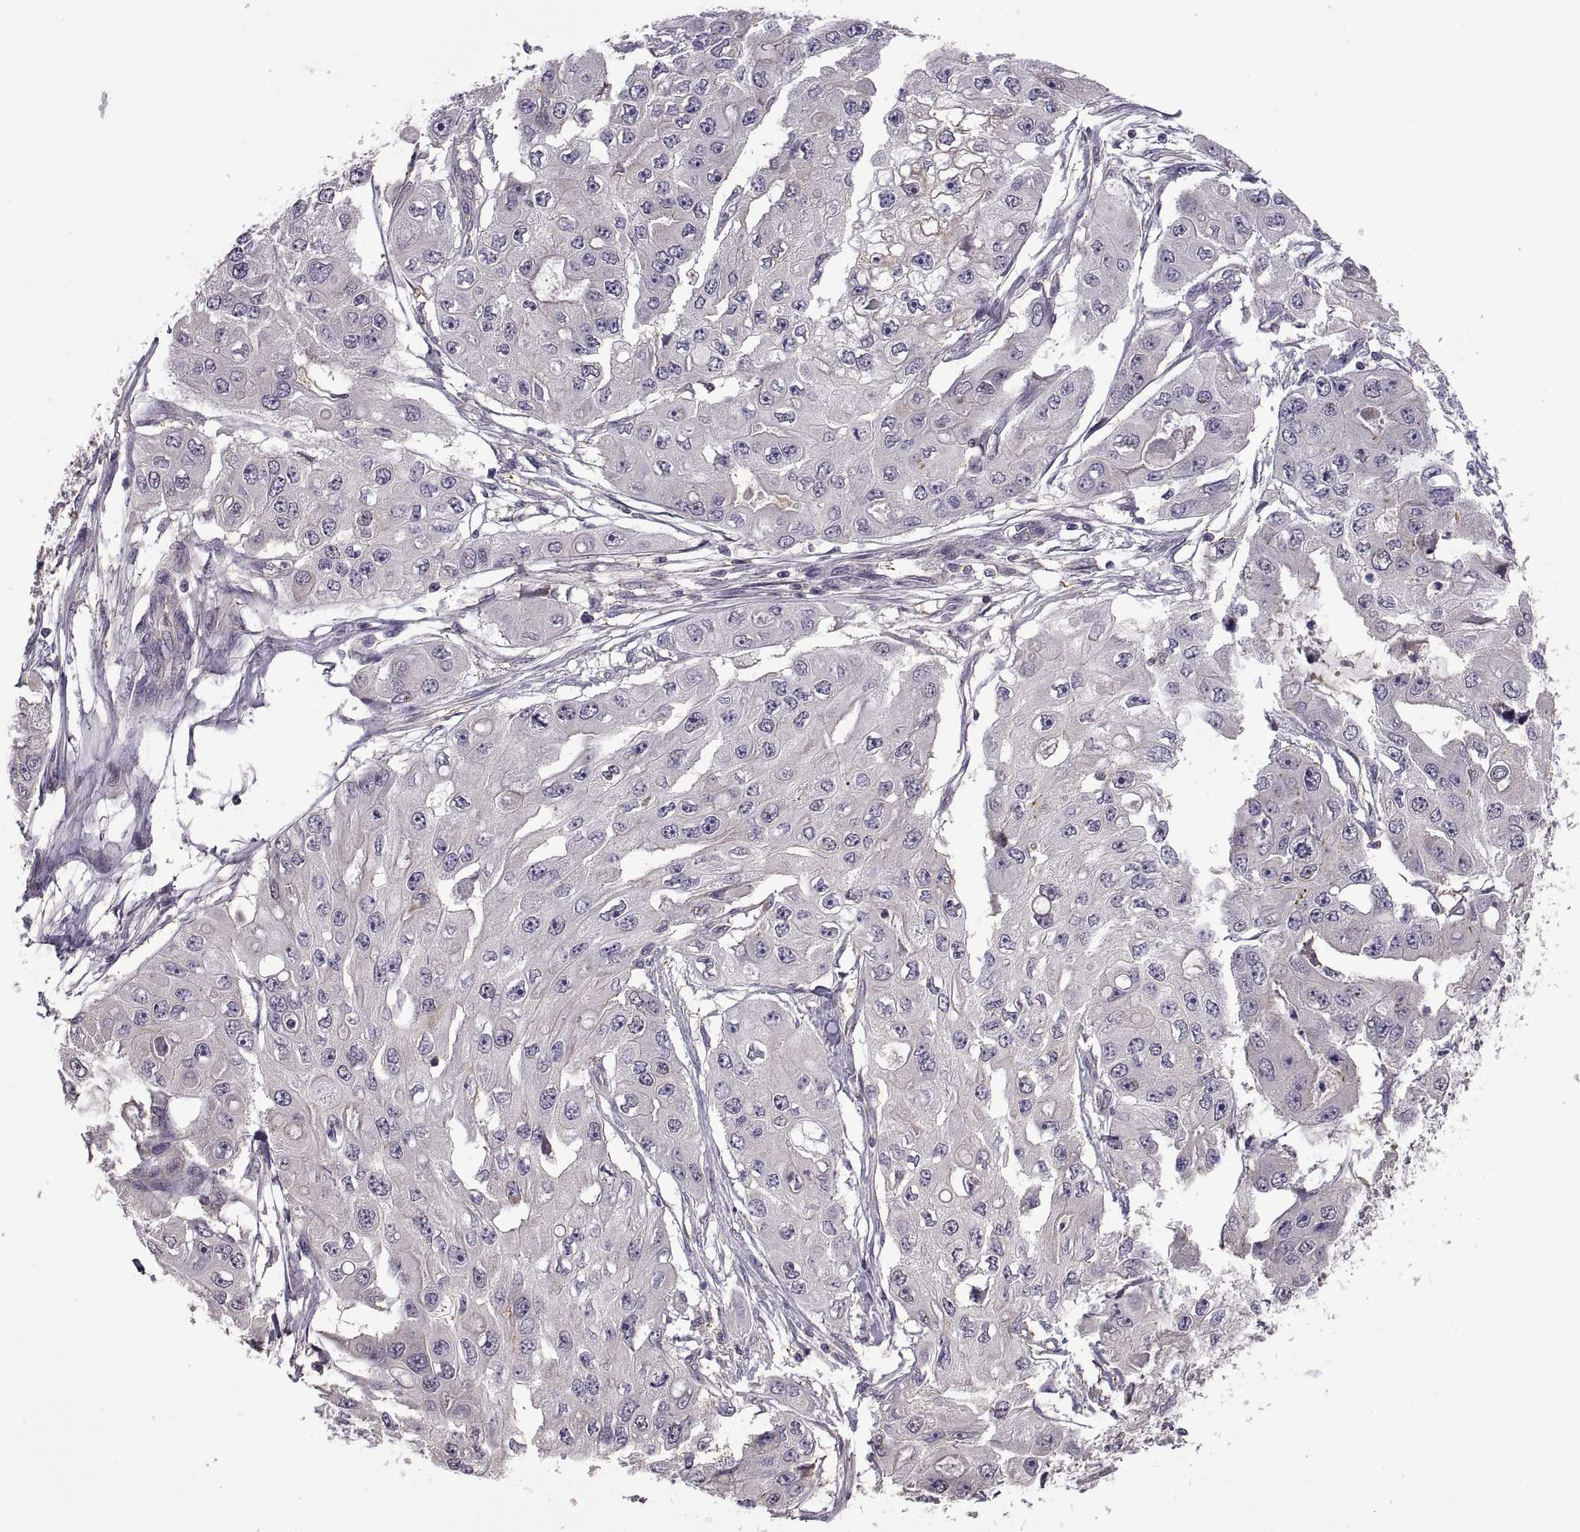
{"staining": {"intensity": "negative", "quantity": "none", "location": "none"}, "tissue": "ovarian cancer", "cell_type": "Tumor cells", "image_type": "cancer", "snomed": [{"axis": "morphology", "description": "Cystadenocarcinoma, serous, NOS"}, {"axis": "topography", "description": "Ovary"}], "caption": "Immunohistochemistry of human ovarian cancer (serous cystadenocarcinoma) displays no staining in tumor cells.", "gene": "NMNAT2", "patient": {"sex": "female", "age": 56}}